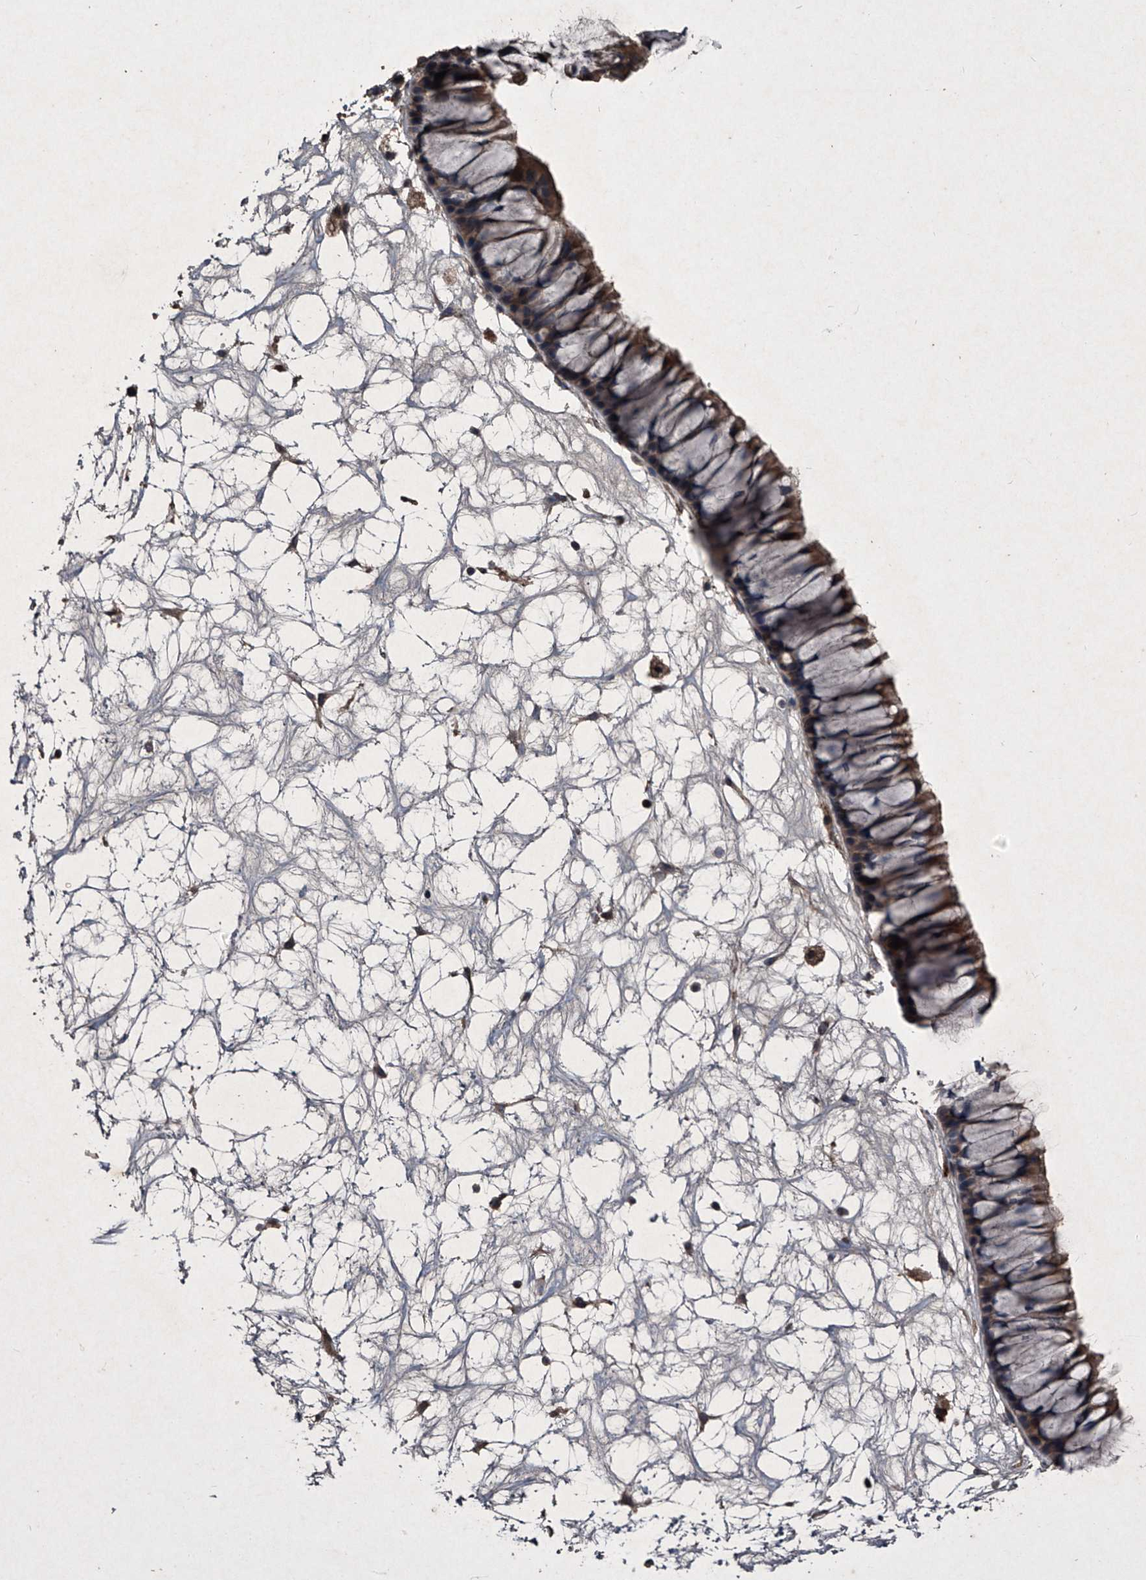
{"staining": {"intensity": "moderate", "quantity": ">75%", "location": "cytoplasmic/membranous"}, "tissue": "nasopharynx", "cell_type": "Respiratory epithelial cells", "image_type": "normal", "snomed": [{"axis": "morphology", "description": "Normal tissue, NOS"}, {"axis": "topography", "description": "Nasopharynx"}], "caption": "Respiratory epithelial cells demonstrate medium levels of moderate cytoplasmic/membranous positivity in about >75% of cells in unremarkable human nasopharynx. The staining was performed using DAB (3,3'-diaminobenzidine), with brown indicating positive protein expression. Nuclei are stained blue with hematoxylin.", "gene": "MAPKAP1", "patient": {"sex": "male", "age": 64}}